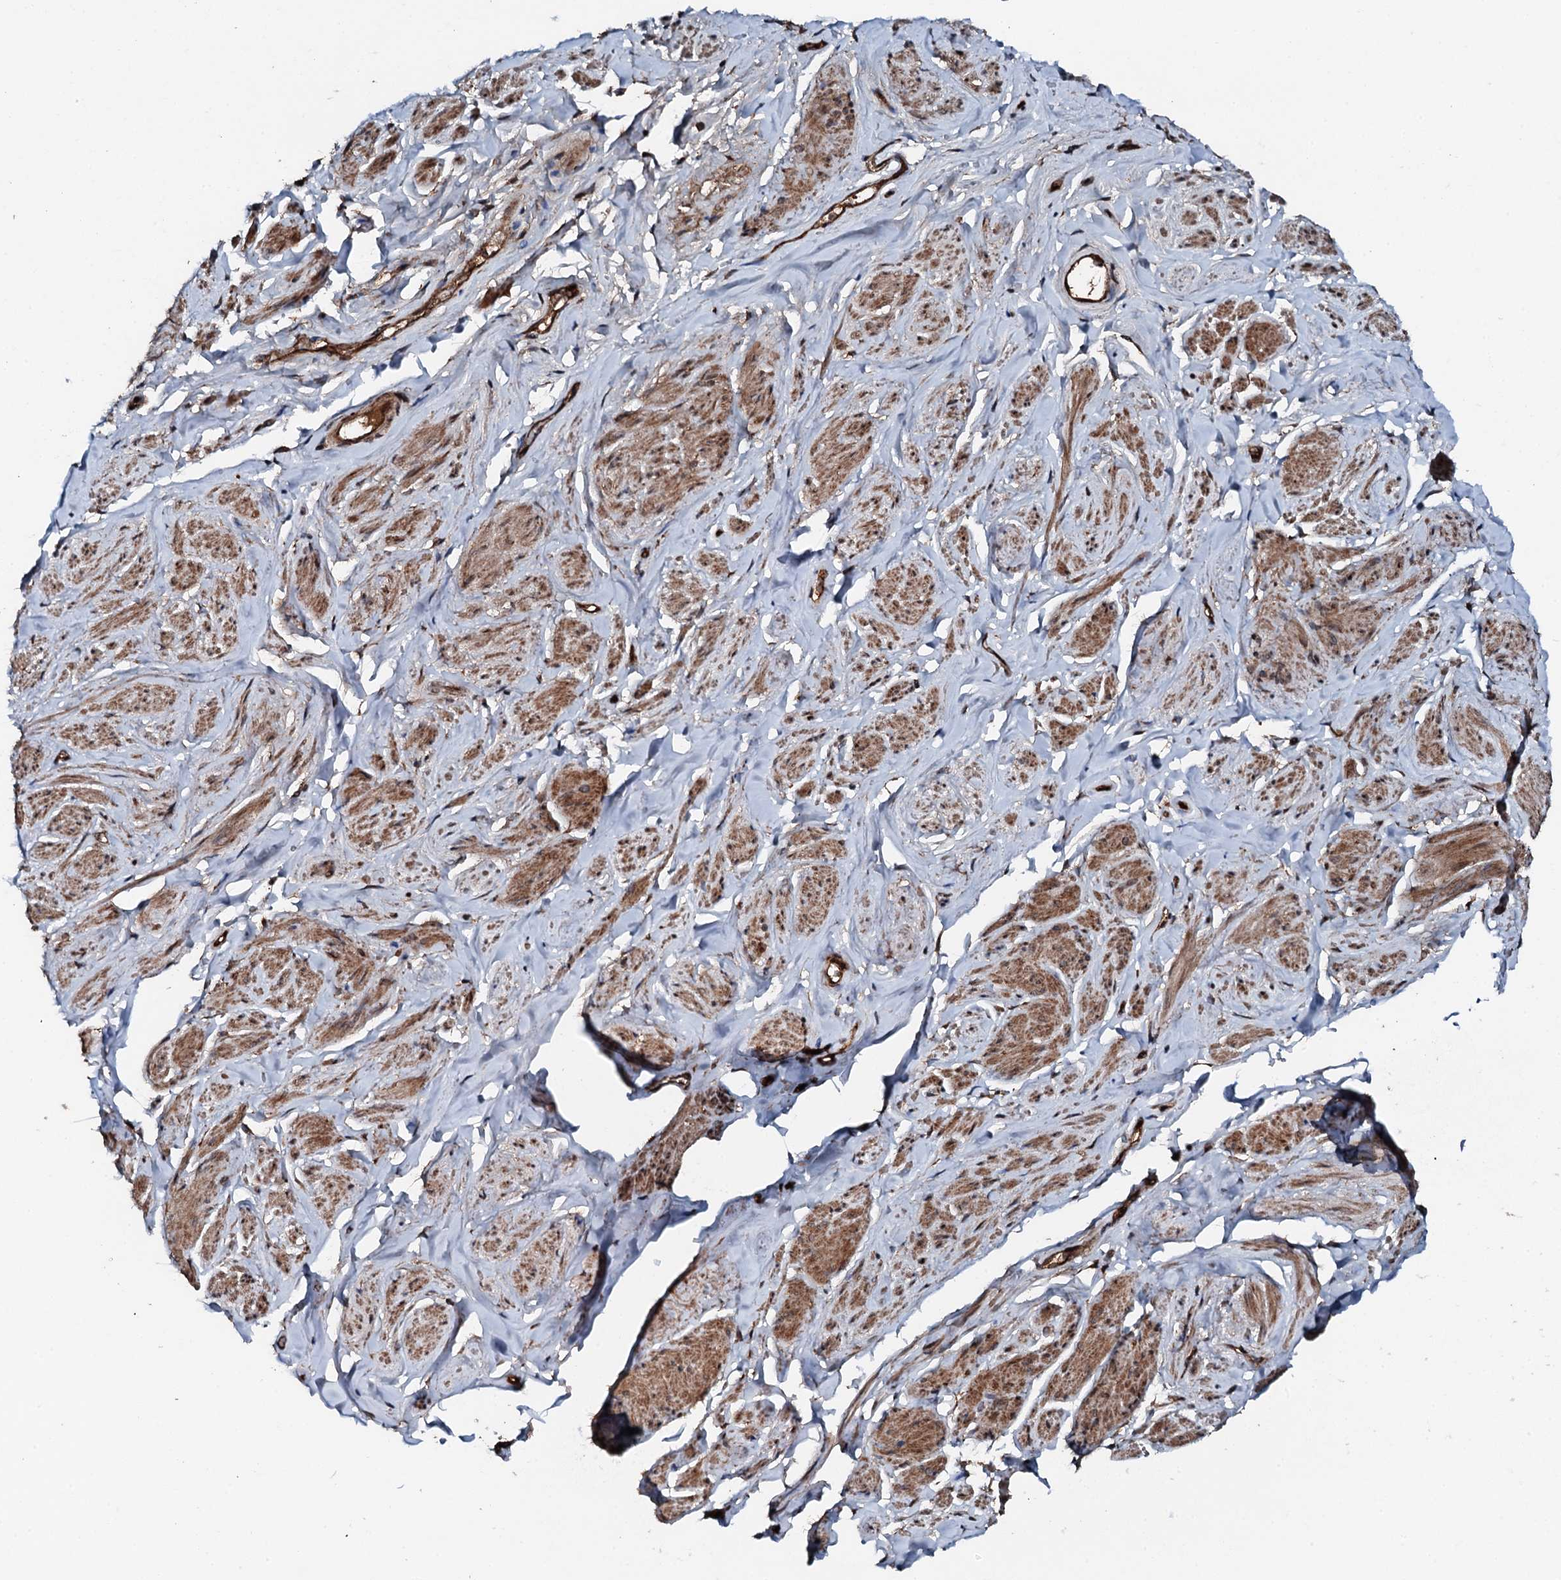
{"staining": {"intensity": "moderate", "quantity": "25%-75%", "location": "cytoplasmic/membranous"}, "tissue": "smooth muscle", "cell_type": "Smooth muscle cells", "image_type": "normal", "snomed": [{"axis": "morphology", "description": "Normal tissue, NOS"}, {"axis": "topography", "description": "Smooth muscle"}, {"axis": "topography", "description": "Peripheral nerve tissue"}], "caption": "This histopathology image exhibits normal smooth muscle stained with immunohistochemistry to label a protein in brown. The cytoplasmic/membranous of smooth muscle cells show moderate positivity for the protein. Nuclei are counter-stained blue.", "gene": "FLYWCH1", "patient": {"sex": "male", "age": 69}}